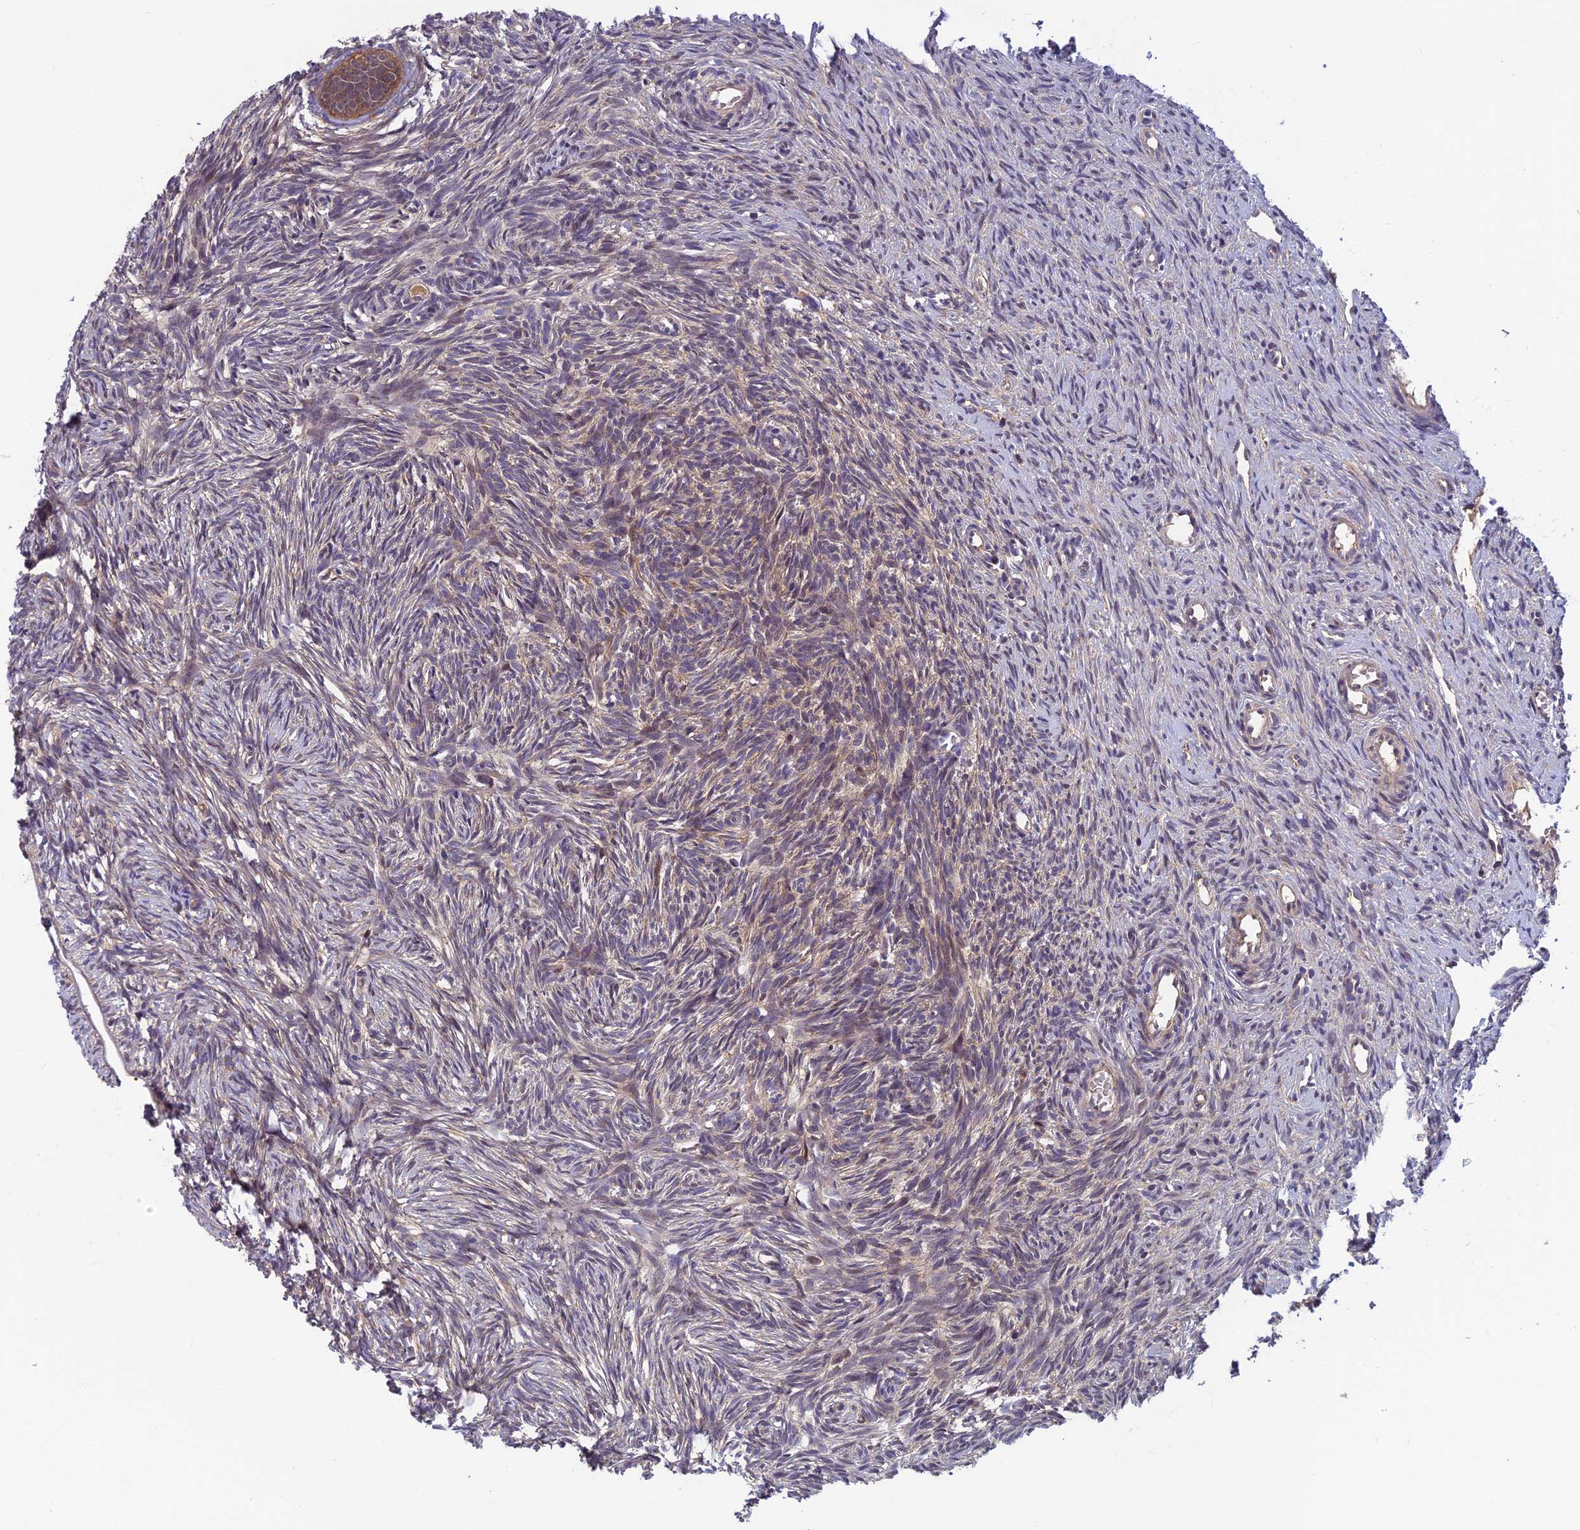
{"staining": {"intensity": "moderate", "quantity": ">75%", "location": "cytoplasmic/membranous"}, "tissue": "ovary", "cell_type": "Follicle cells", "image_type": "normal", "snomed": [{"axis": "morphology", "description": "Normal tissue, NOS"}, {"axis": "topography", "description": "Ovary"}], "caption": "Brown immunohistochemical staining in normal human ovary demonstrates moderate cytoplasmic/membranous positivity in approximately >75% of follicle cells.", "gene": "CCDC15", "patient": {"sex": "female", "age": 51}}